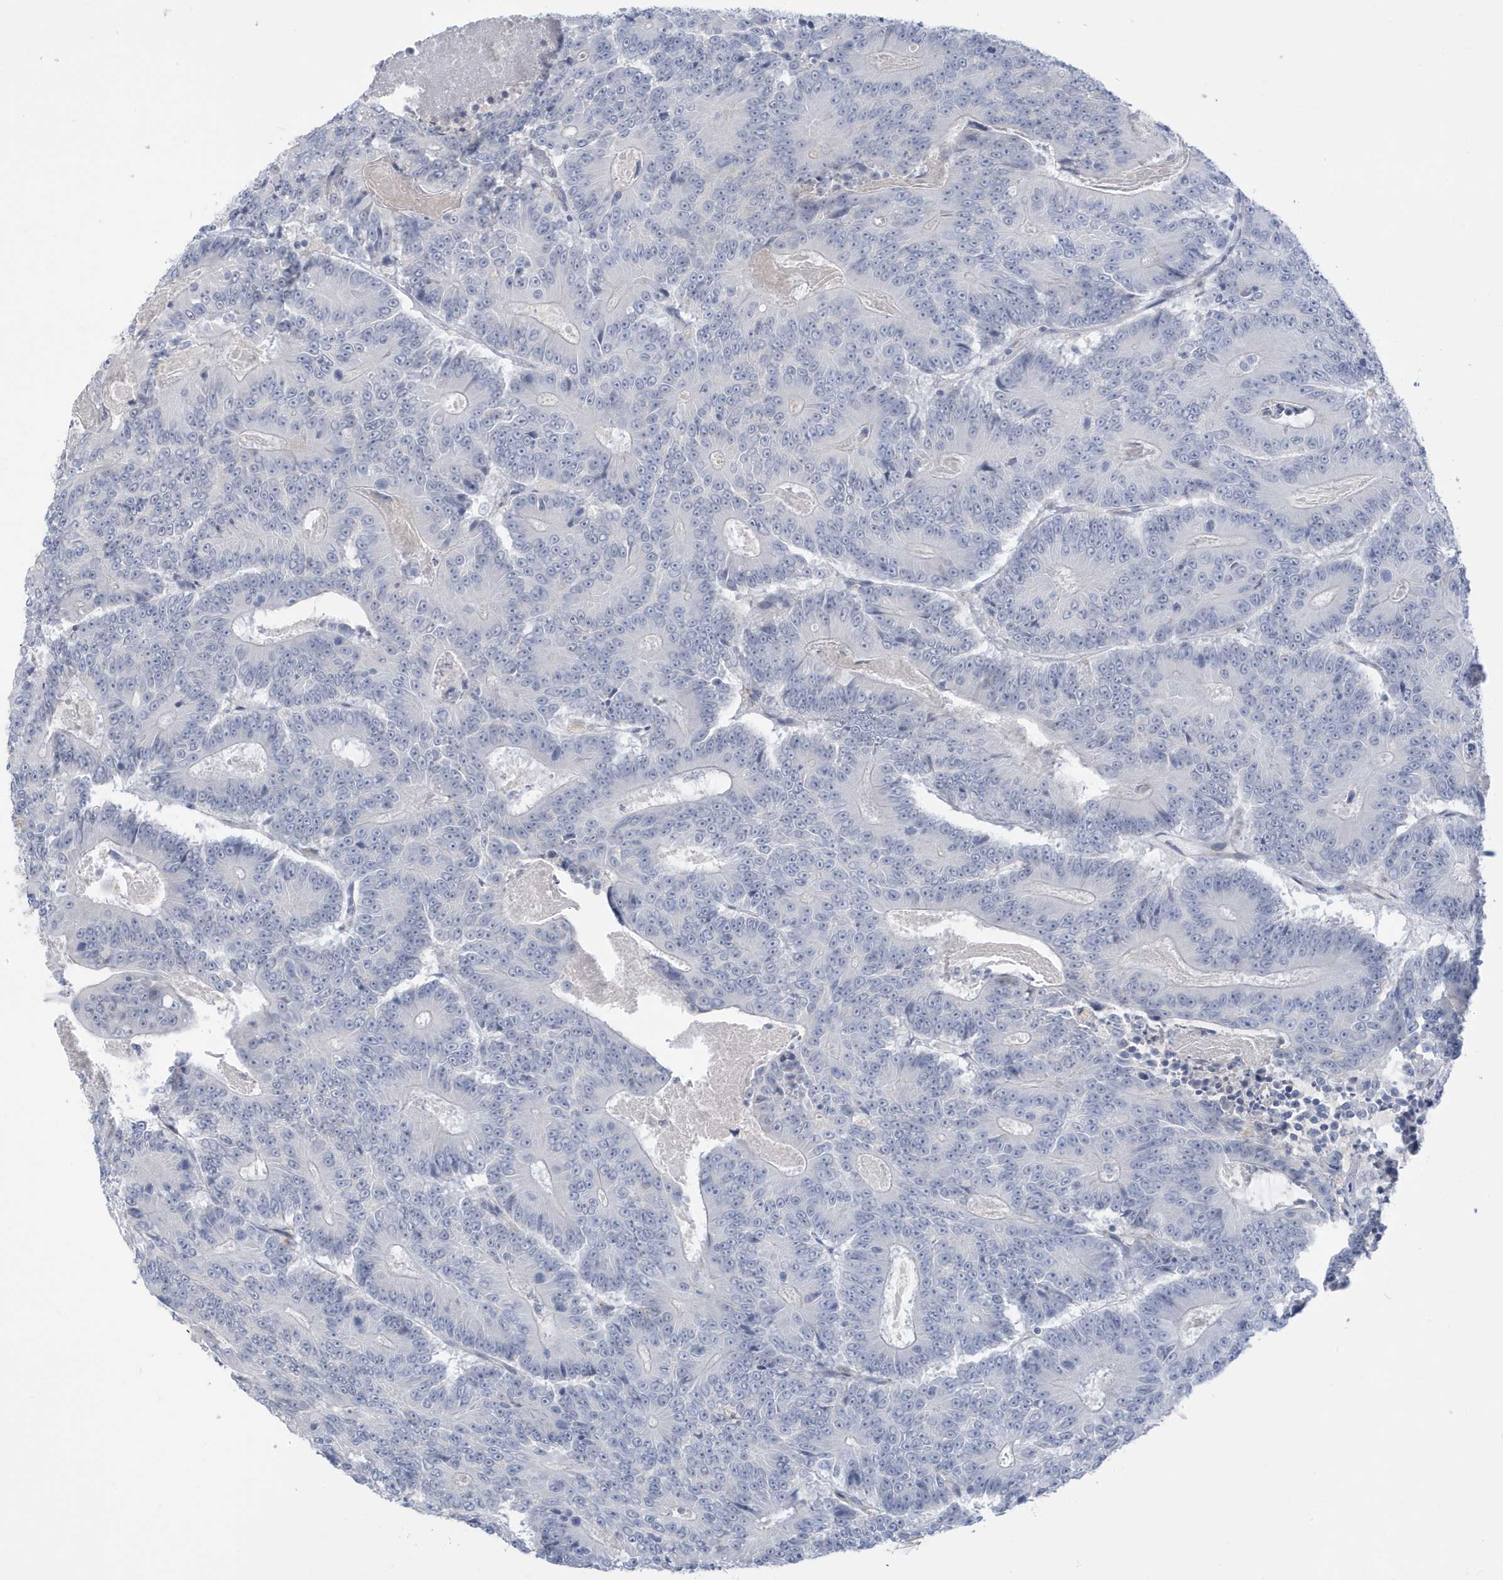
{"staining": {"intensity": "negative", "quantity": "none", "location": "none"}, "tissue": "colorectal cancer", "cell_type": "Tumor cells", "image_type": "cancer", "snomed": [{"axis": "morphology", "description": "Adenocarcinoma, NOS"}, {"axis": "topography", "description": "Colon"}], "caption": "Tumor cells show no significant protein staining in colorectal cancer. (DAB (3,3'-diaminobenzidine) immunohistochemistry (IHC) with hematoxylin counter stain).", "gene": "PERM1", "patient": {"sex": "male", "age": 83}}